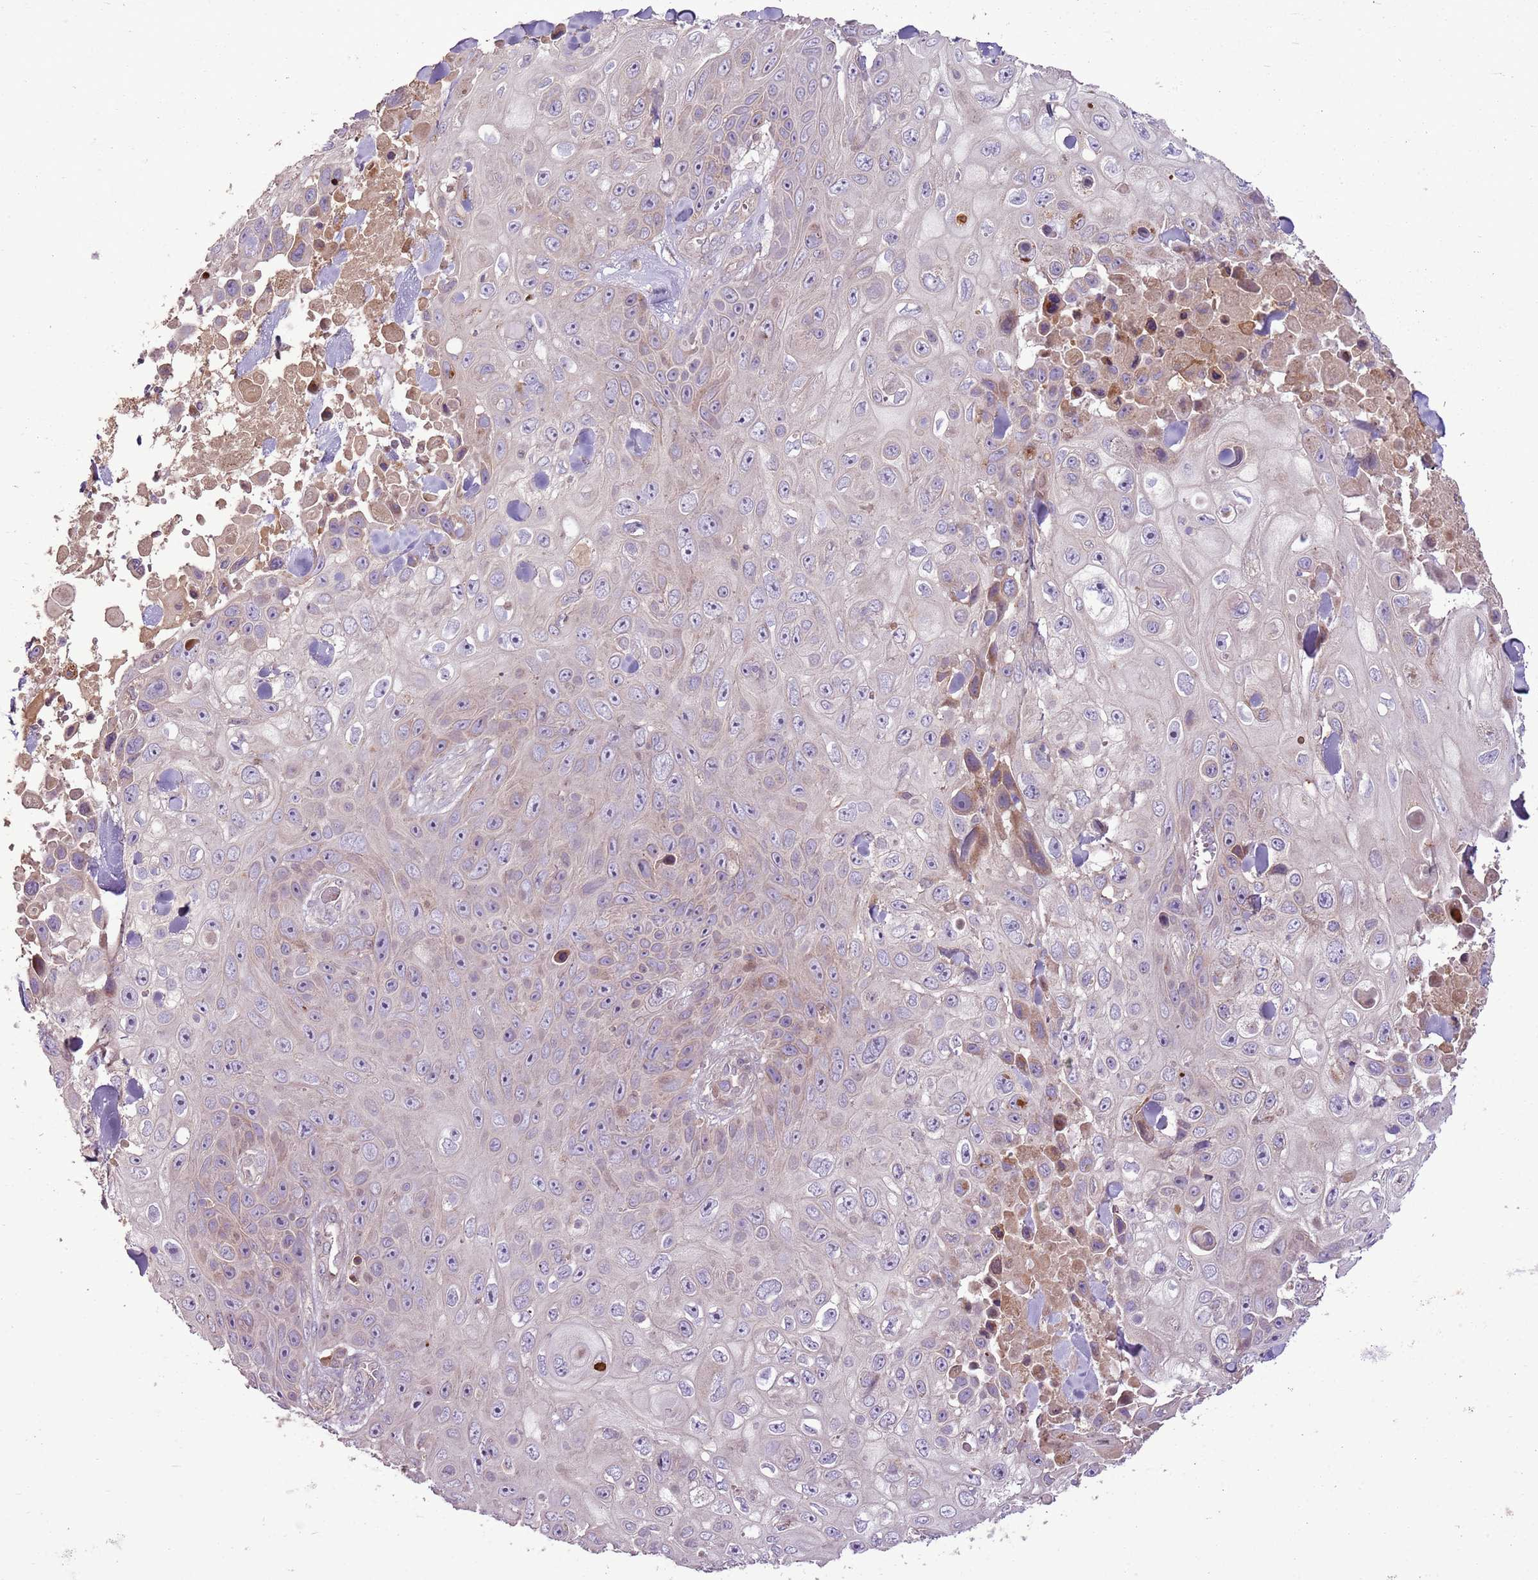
{"staining": {"intensity": "weak", "quantity": "<25%", "location": "cytoplasmic/membranous"}, "tissue": "skin cancer", "cell_type": "Tumor cells", "image_type": "cancer", "snomed": [{"axis": "morphology", "description": "Squamous cell carcinoma, NOS"}, {"axis": "topography", "description": "Skin"}], "caption": "The IHC image has no significant staining in tumor cells of skin squamous cell carcinoma tissue.", "gene": "ANKRD24", "patient": {"sex": "male", "age": 82}}